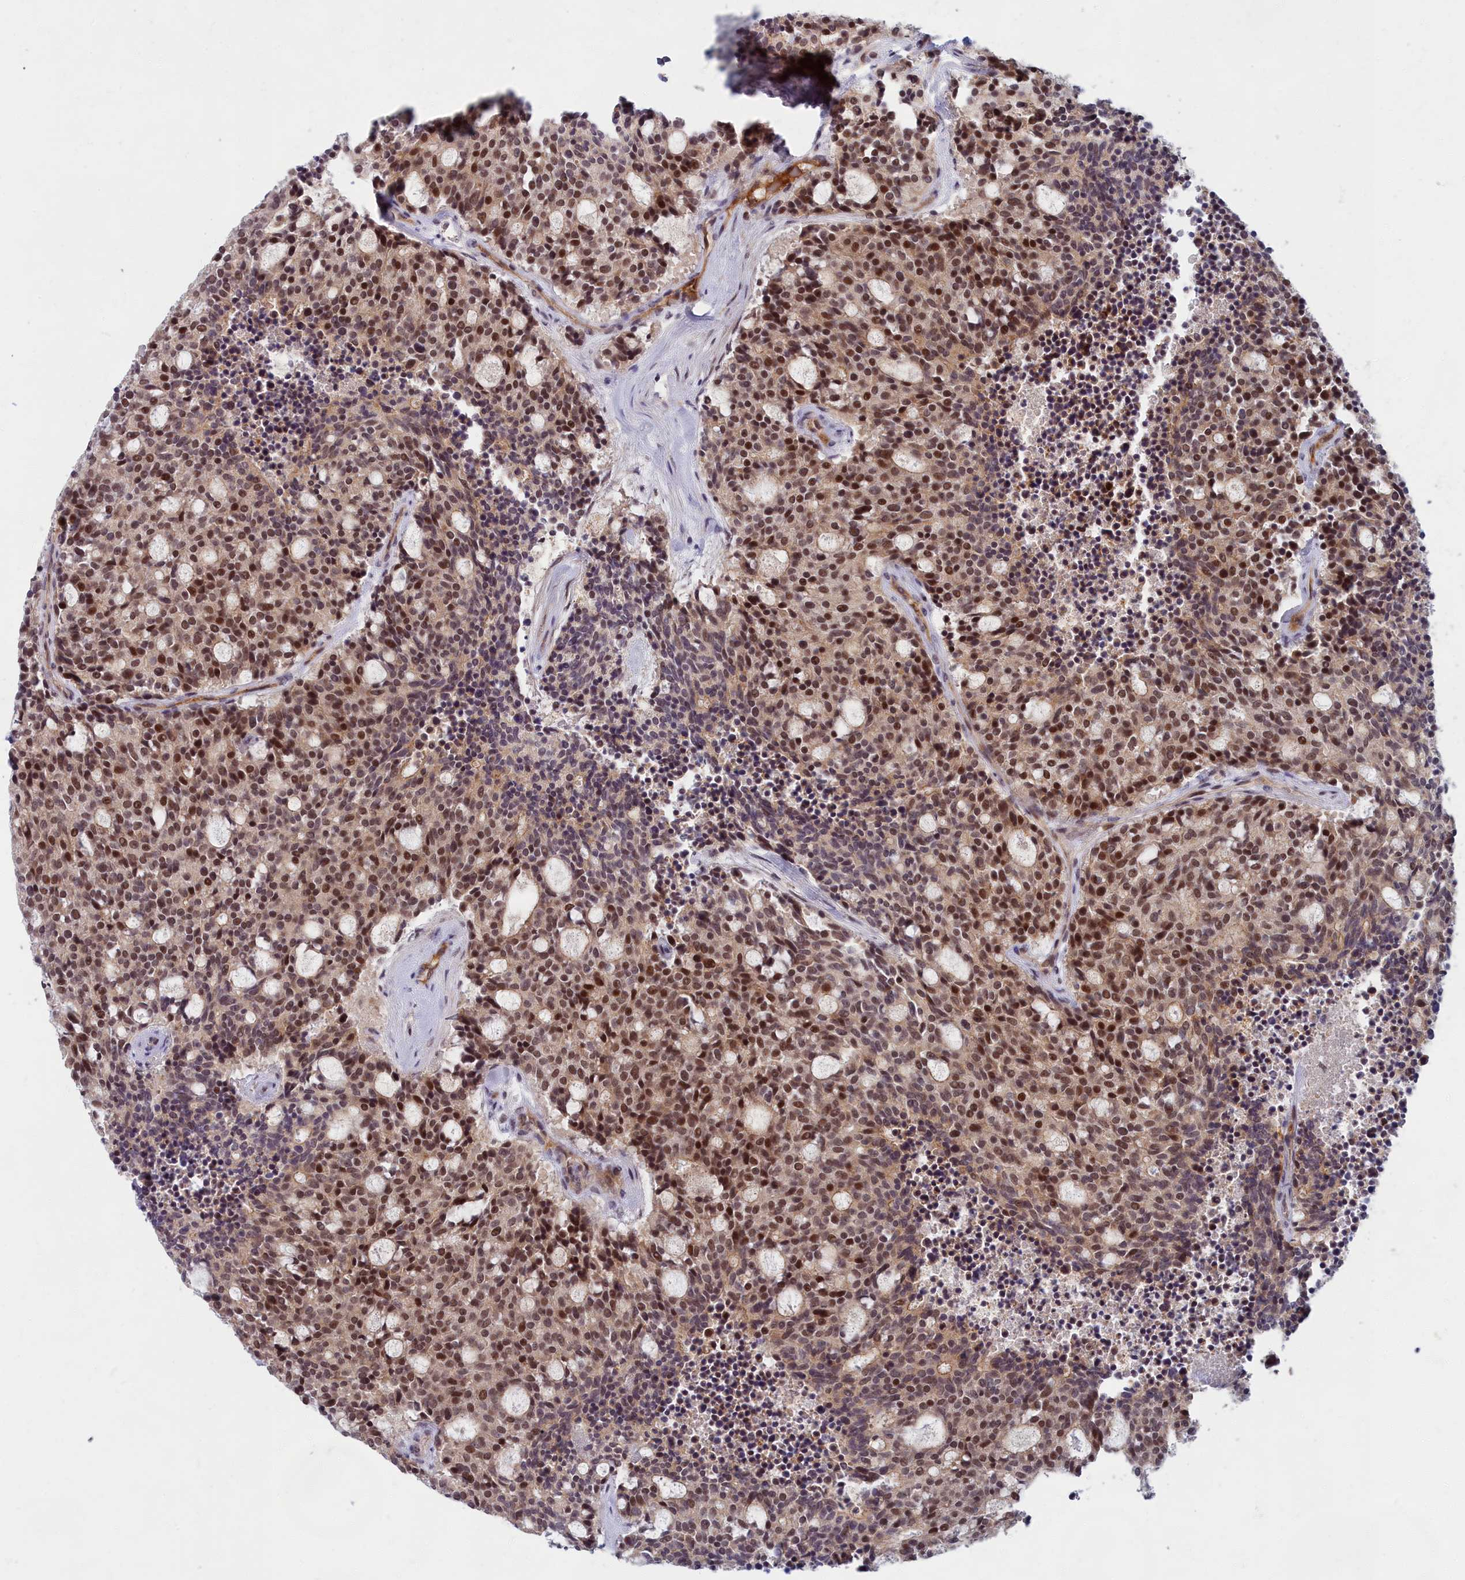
{"staining": {"intensity": "moderate", "quantity": ">75%", "location": "cytoplasmic/membranous,nuclear"}, "tissue": "carcinoid", "cell_type": "Tumor cells", "image_type": "cancer", "snomed": [{"axis": "morphology", "description": "Carcinoid, malignant, NOS"}, {"axis": "topography", "description": "Pancreas"}], "caption": "DAB (3,3'-diaminobenzidine) immunohistochemical staining of human carcinoid exhibits moderate cytoplasmic/membranous and nuclear protein staining in about >75% of tumor cells. (DAB IHC, brown staining for protein, blue staining for nuclei).", "gene": "EARS2", "patient": {"sex": "female", "age": 54}}